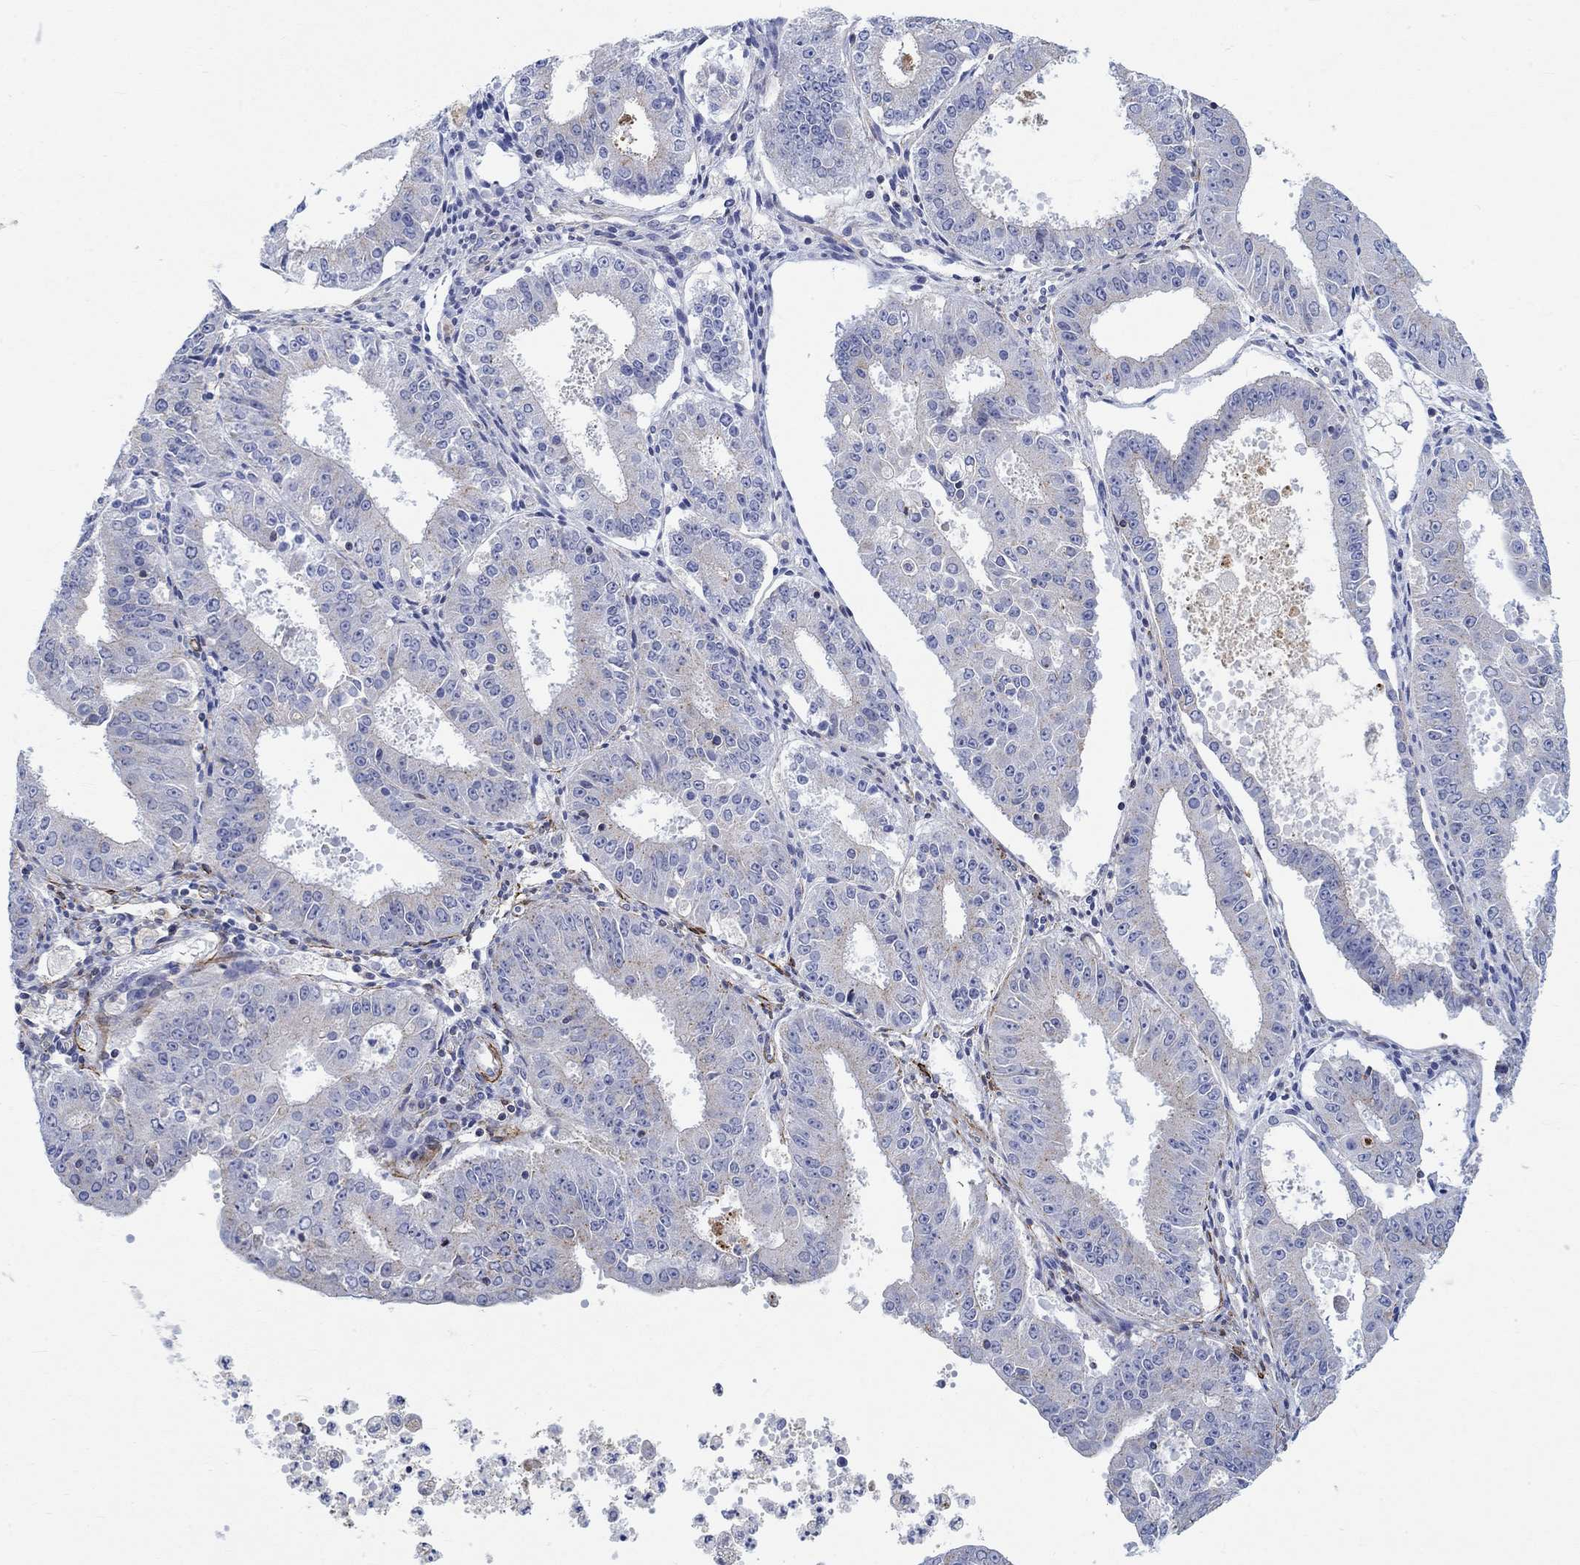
{"staining": {"intensity": "weak", "quantity": "<25%", "location": "cytoplasmic/membranous"}, "tissue": "ovarian cancer", "cell_type": "Tumor cells", "image_type": "cancer", "snomed": [{"axis": "morphology", "description": "Carcinoma, endometroid"}, {"axis": "topography", "description": "Ovary"}], "caption": "Tumor cells are negative for brown protein staining in ovarian cancer (endometroid carcinoma).", "gene": "NAV3", "patient": {"sex": "female", "age": 42}}